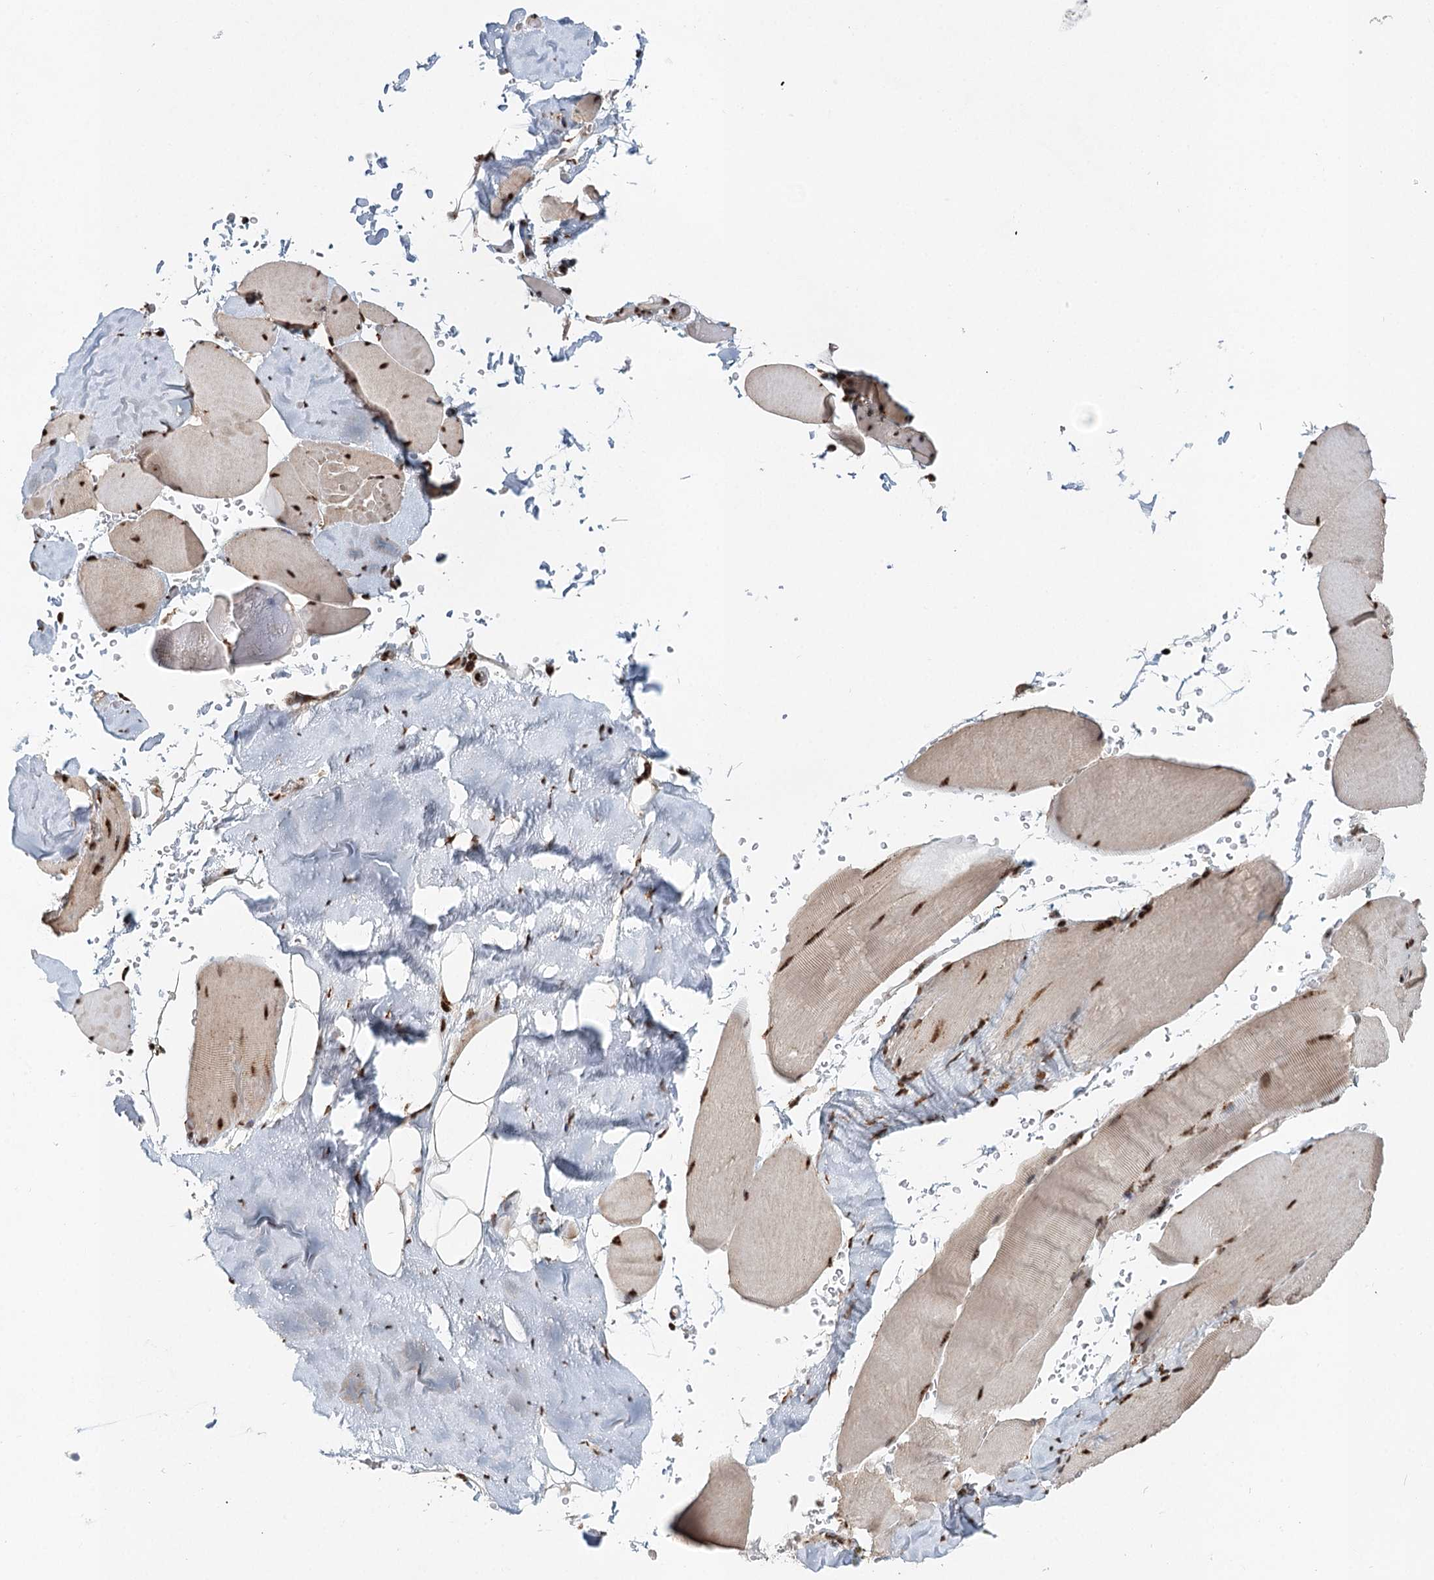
{"staining": {"intensity": "strong", "quantity": ">75%", "location": "cytoplasmic/membranous,nuclear"}, "tissue": "skeletal muscle", "cell_type": "Myocytes", "image_type": "normal", "snomed": [{"axis": "morphology", "description": "Normal tissue, NOS"}, {"axis": "topography", "description": "Skeletal muscle"}, {"axis": "topography", "description": "Head-Neck"}], "caption": "Human skeletal muscle stained for a protein (brown) shows strong cytoplasmic/membranous,nuclear positive expression in about >75% of myocytes.", "gene": "GPALPP1", "patient": {"sex": "male", "age": 66}}